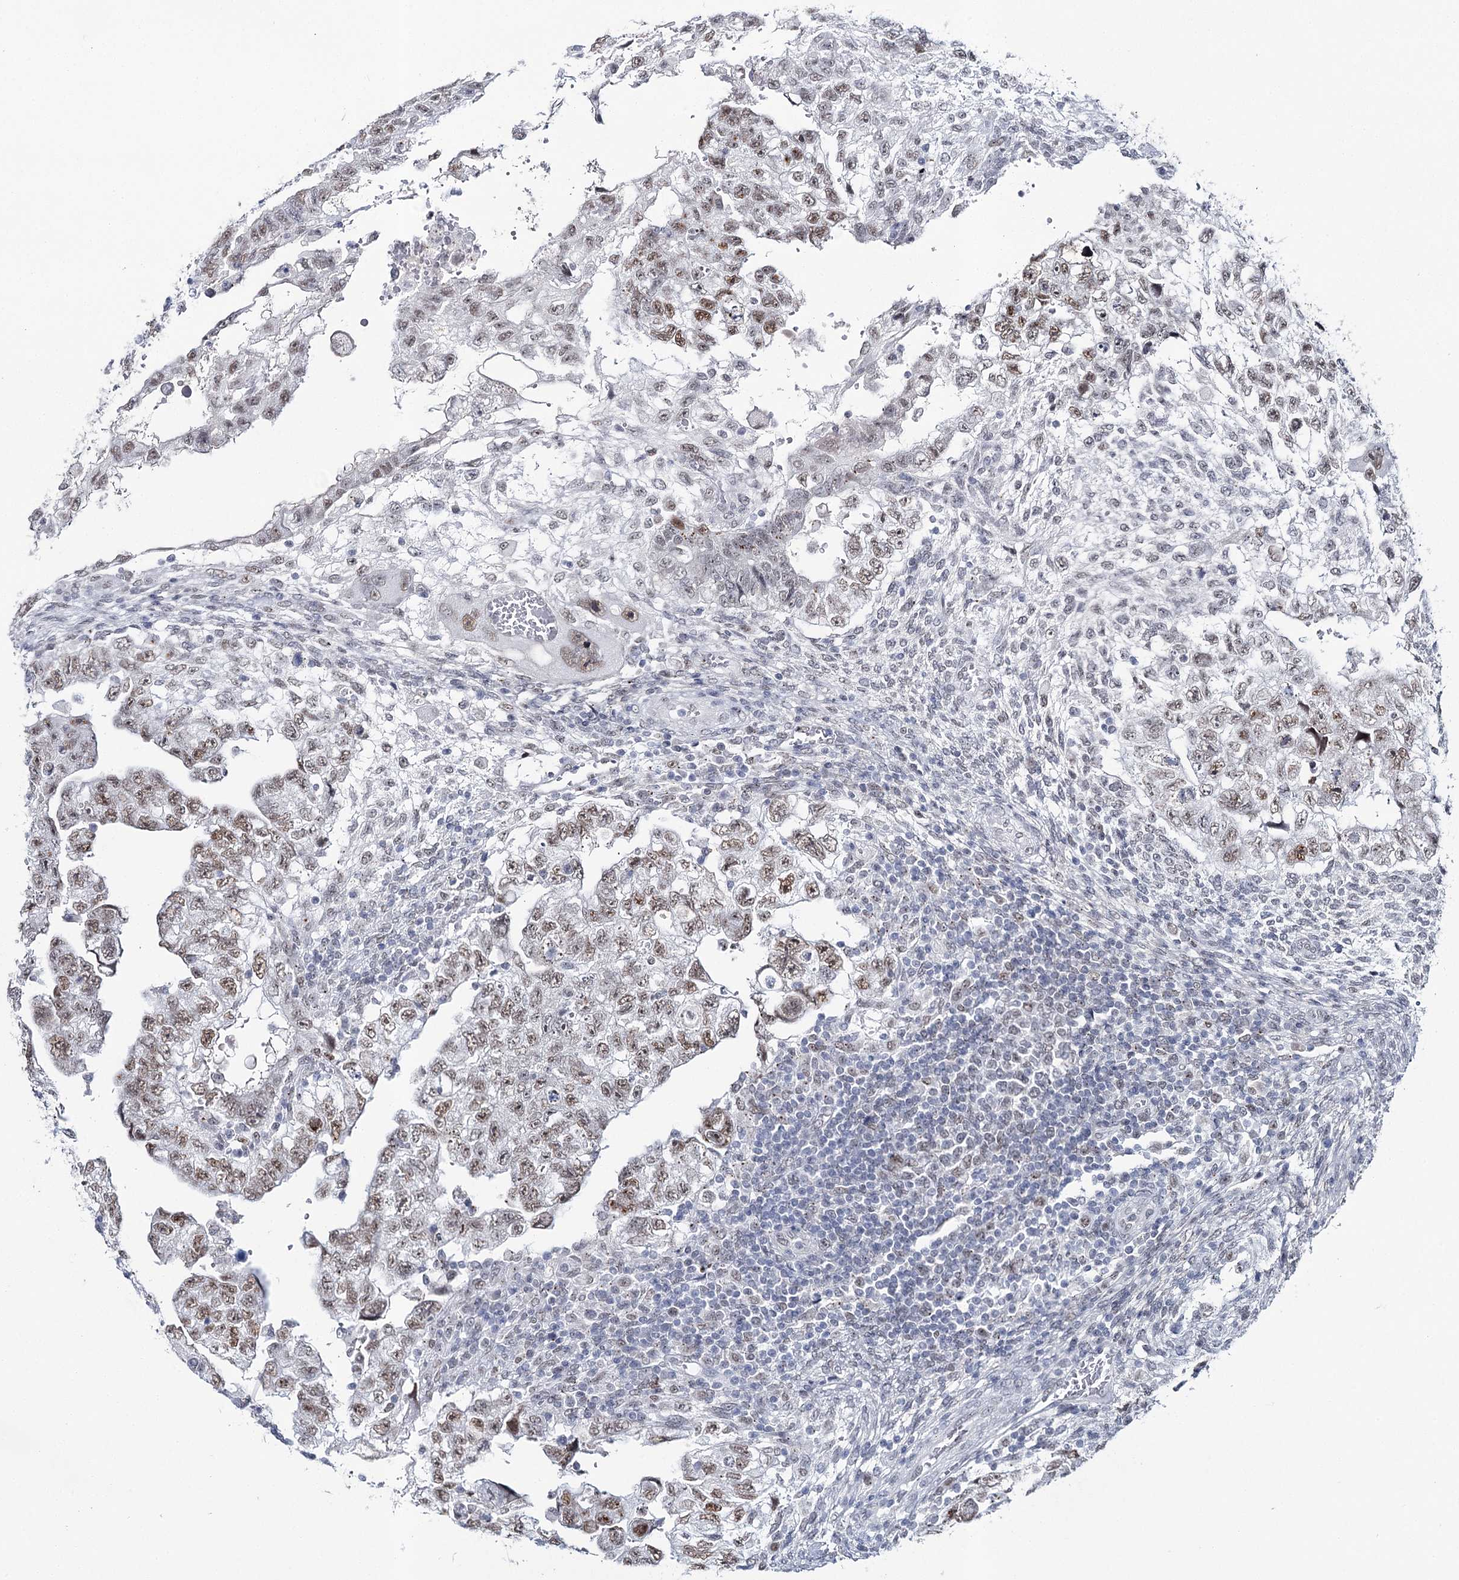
{"staining": {"intensity": "moderate", "quantity": ">75%", "location": "nuclear"}, "tissue": "testis cancer", "cell_type": "Tumor cells", "image_type": "cancer", "snomed": [{"axis": "morphology", "description": "Carcinoma, Embryonal, NOS"}, {"axis": "topography", "description": "Testis"}], "caption": "Protein staining of testis cancer tissue displays moderate nuclear positivity in about >75% of tumor cells.", "gene": "ZC3H8", "patient": {"sex": "male", "age": 36}}